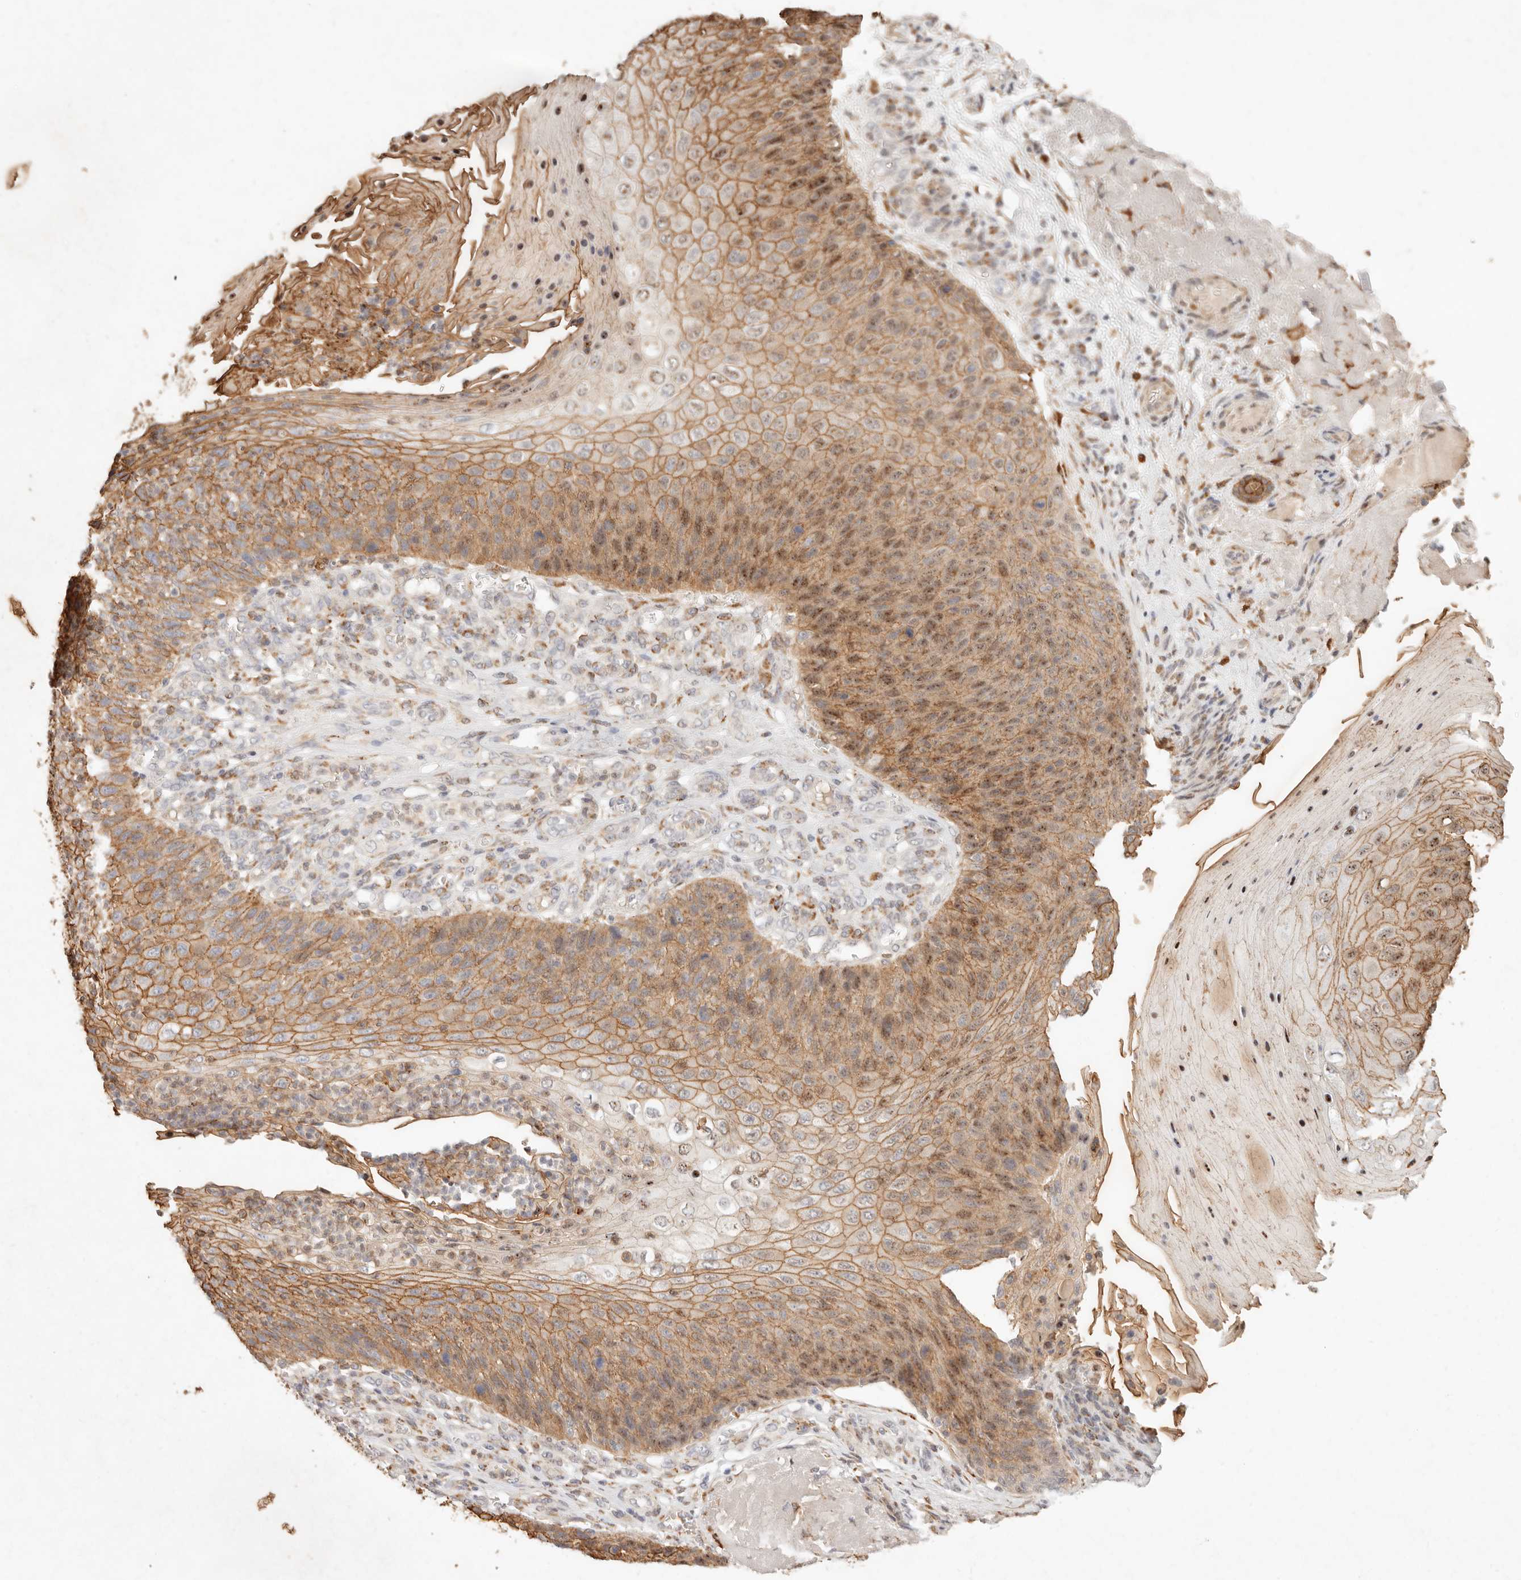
{"staining": {"intensity": "strong", "quantity": ">75%", "location": "cytoplasmic/membranous"}, "tissue": "skin cancer", "cell_type": "Tumor cells", "image_type": "cancer", "snomed": [{"axis": "morphology", "description": "Squamous cell carcinoma, NOS"}, {"axis": "topography", "description": "Skin"}], "caption": "The micrograph shows a brown stain indicating the presence of a protein in the cytoplasmic/membranous of tumor cells in skin cancer (squamous cell carcinoma). (DAB IHC with brightfield microscopy, high magnification).", "gene": "C1orf127", "patient": {"sex": "female", "age": 88}}